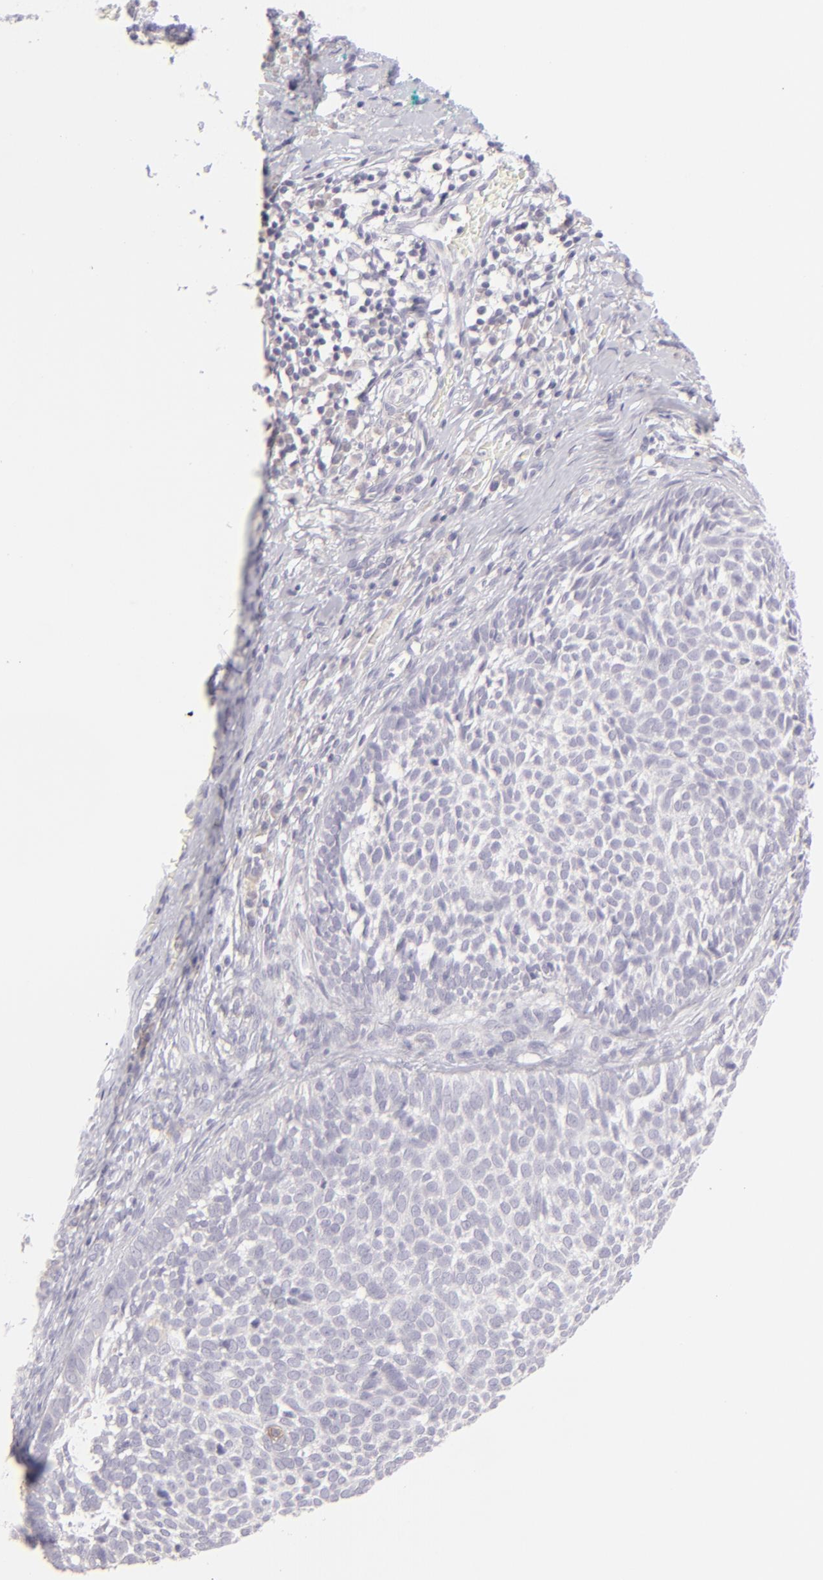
{"staining": {"intensity": "negative", "quantity": "none", "location": "none"}, "tissue": "skin cancer", "cell_type": "Tumor cells", "image_type": "cancer", "snomed": [{"axis": "morphology", "description": "Basal cell carcinoma"}, {"axis": "topography", "description": "Skin"}], "caption": "Tumor cells are negative for protein expression in human skin basal cell carcinoma.", "gene": "CLDN4", "patient": {"sex": "male", "age": 63}}